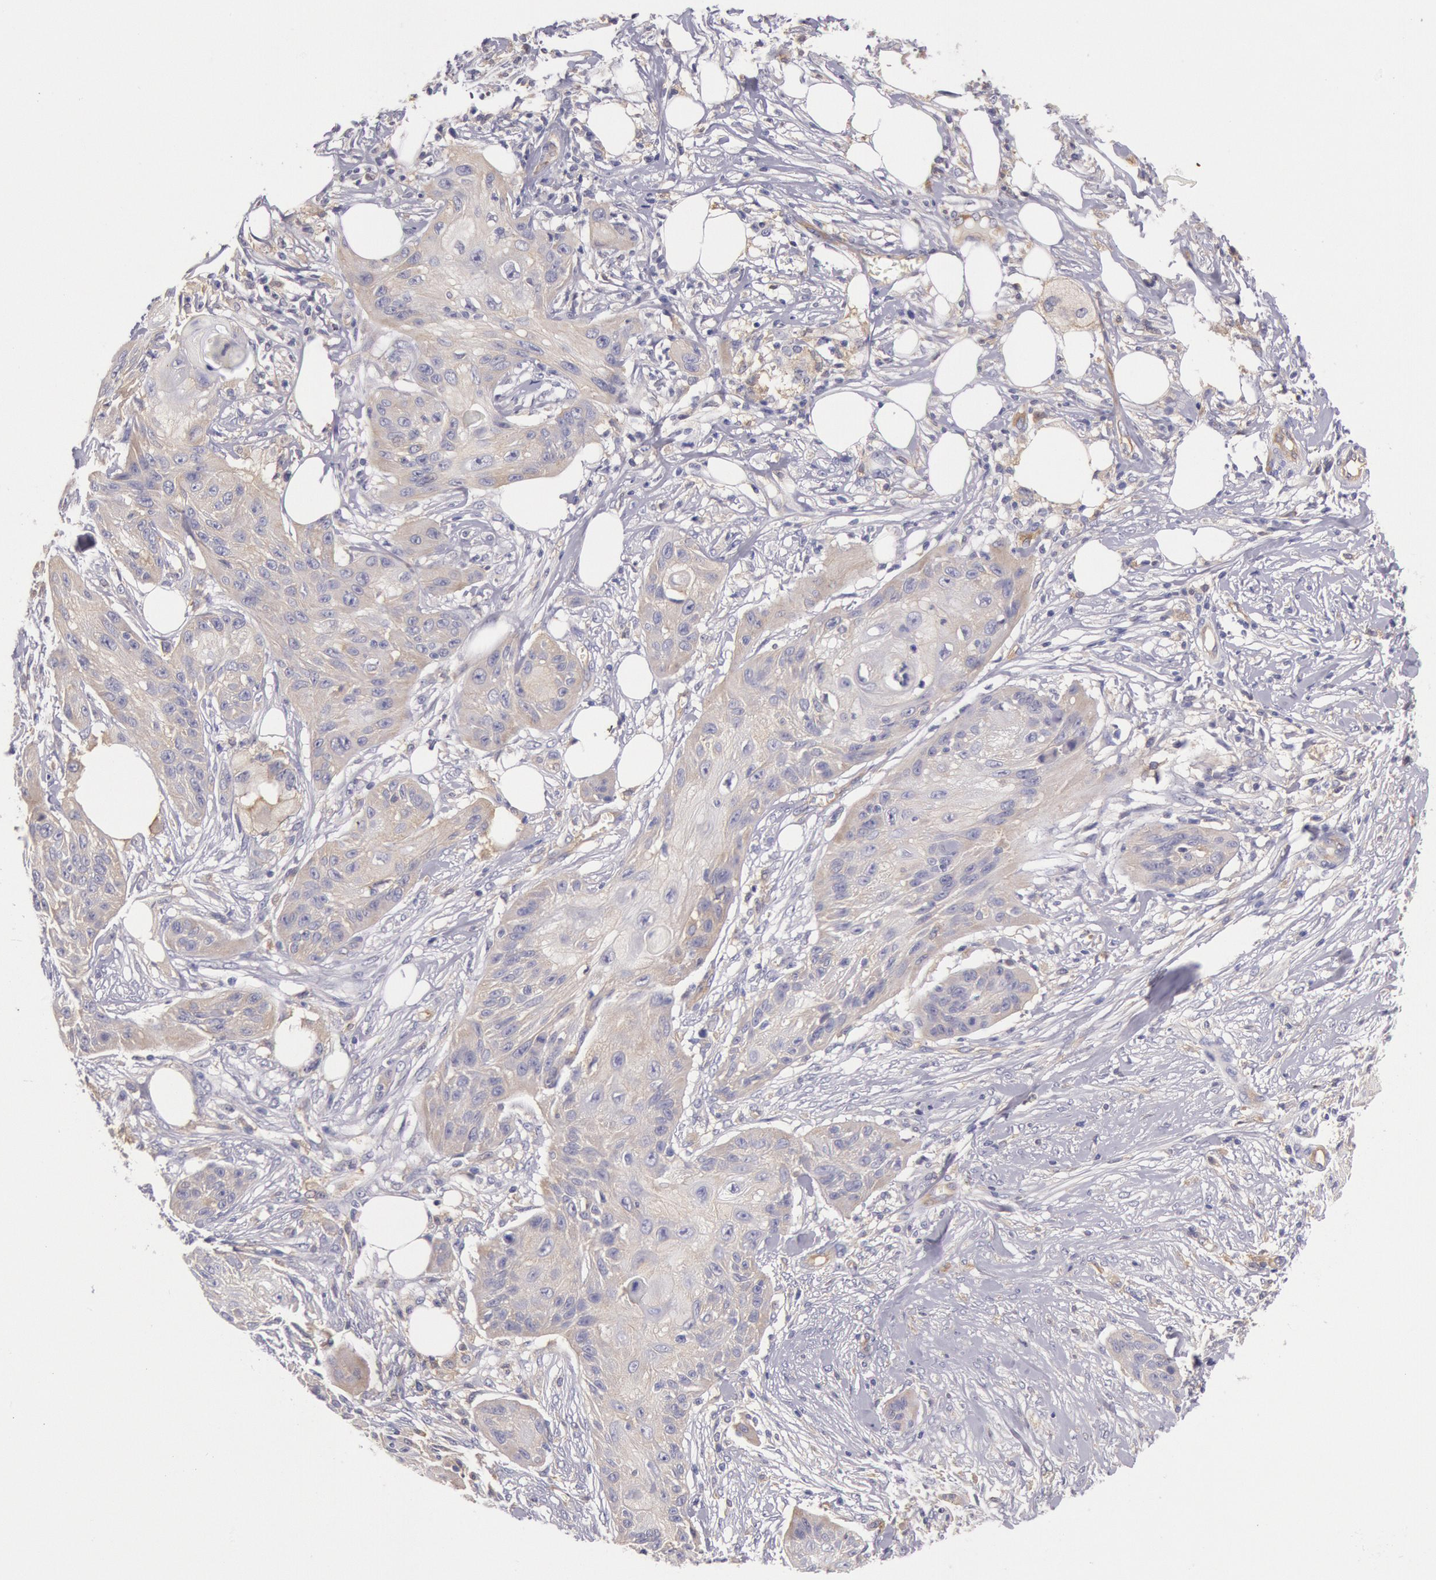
{"staining": {"intensity": "weak", "quantity": "<25%", "location": "cytoplasmic/membranous"}, "tissue": "skin cancer", "cell_type": "Tumor cells", "image_type": "cancer", "snomed": [{"axis": "morphology", "description": "Squamous cell carcinoma, NOS"}, {"axis": "topography", "description": "Skin"}], "caption": "There is no significant positivity in tumor cells of skin cancer (squamous cell carcinoma). (DAB (3,3'-diaminobenzidine) immunohistochemistry (IHC) visualized using brightfield microscopy, high magnification).", "gene": "MYO5A", "patient": {"sex": "female", "age": 88}}